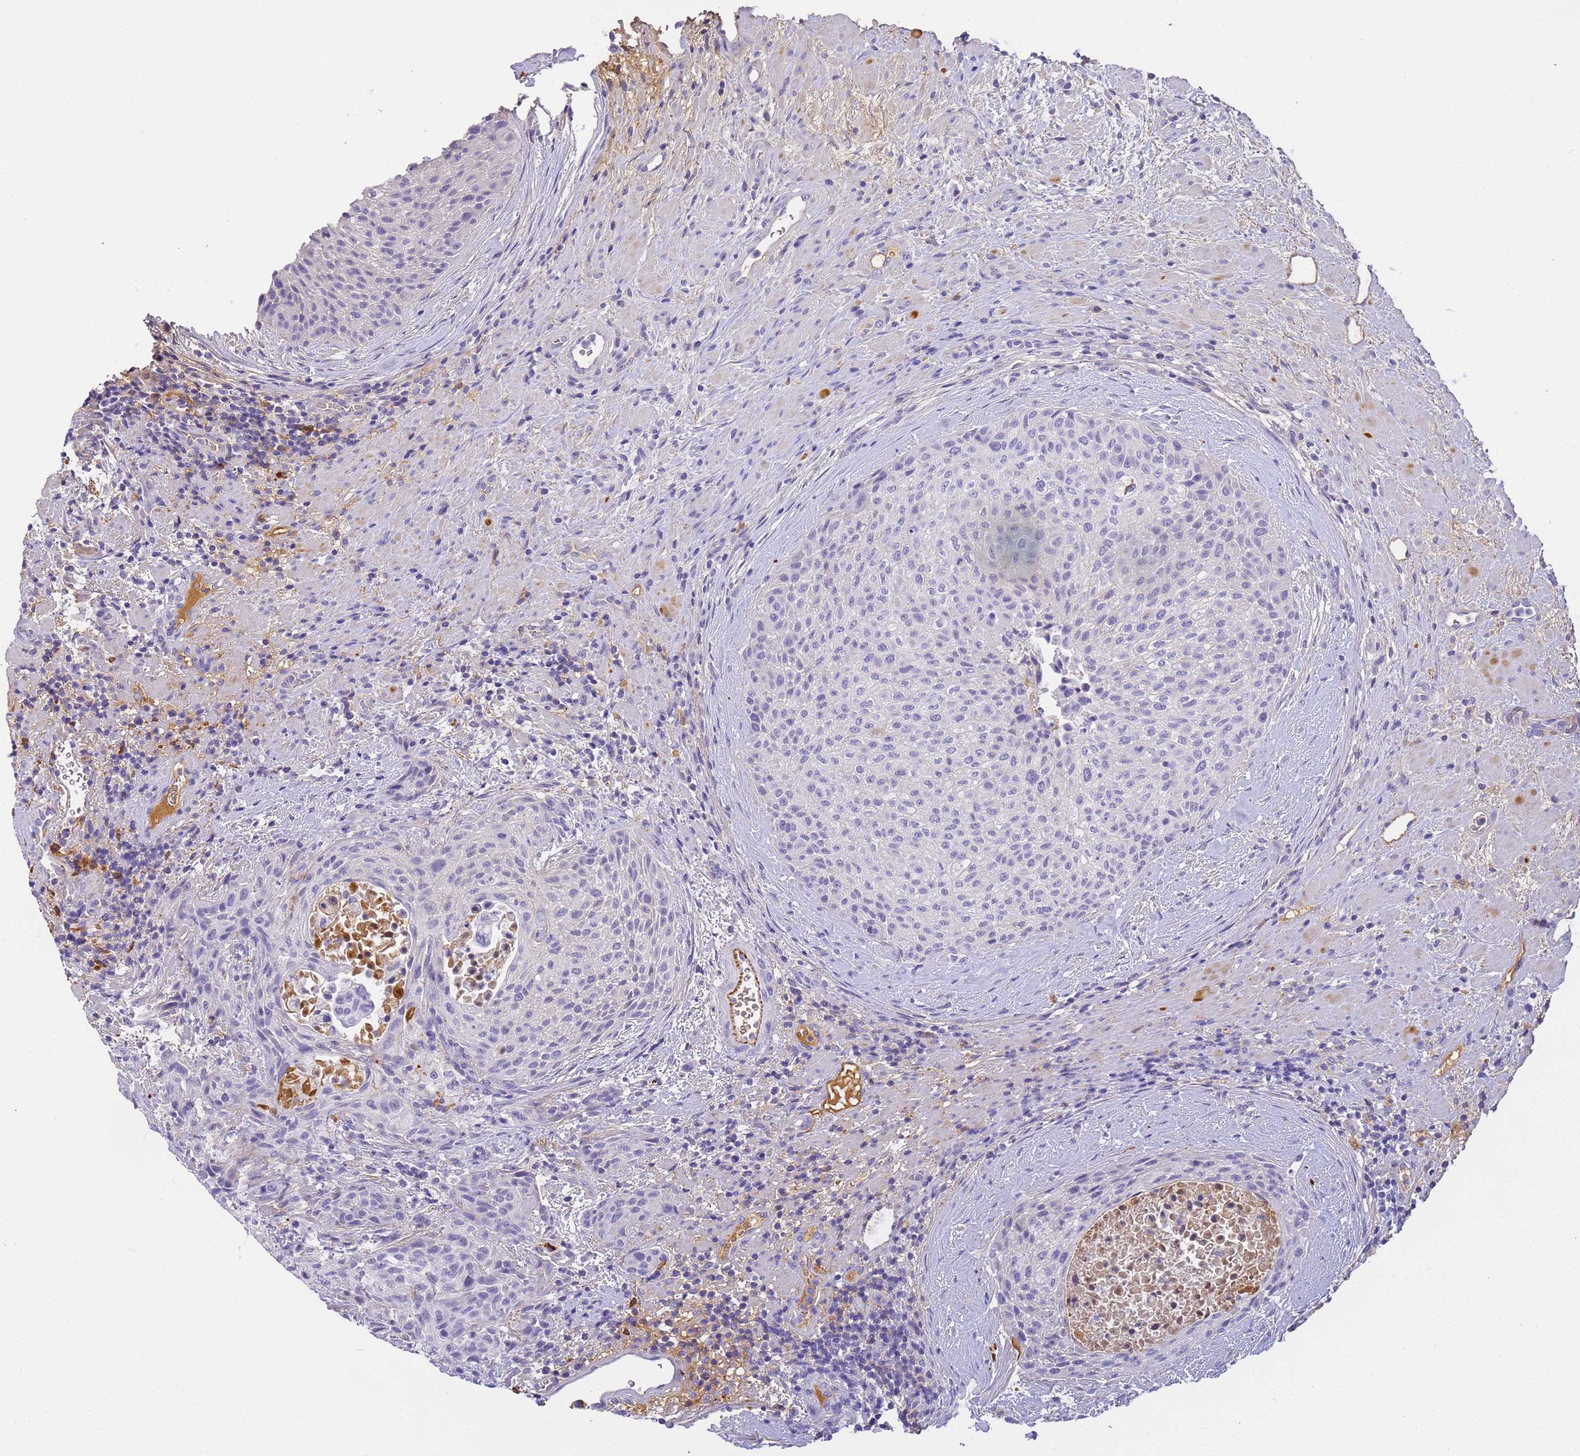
{"staining": {"intensity": "negative", "quantity": "none", "location": "none"}, "tissue": "urothelial cancer", "cell_type": "Tumor cells", "image_type": "cancer", "snomed": [{"axis": "morphology", "description": "Normal tissue, NOS"}, {"axis": "morphology", "description": "Urothelial carcinoma, NOS"}, {"axis": "topography", "description": "Urinary bladder"}, {"axis": "topography", "description": "Peripheral nerve tissue"}], "caption": "There is no significant positivity in tumor cells of transitional cell carcinoma. The staining was performed using DAB (3,3'-diaminobenzidine) to visualize the protein expression in brown, while the nuclei were stained in blue with hematoxylin (Magnification: 20x).", "gene": "CFHR2", "patient": {"sex": "male", "age": 35}}